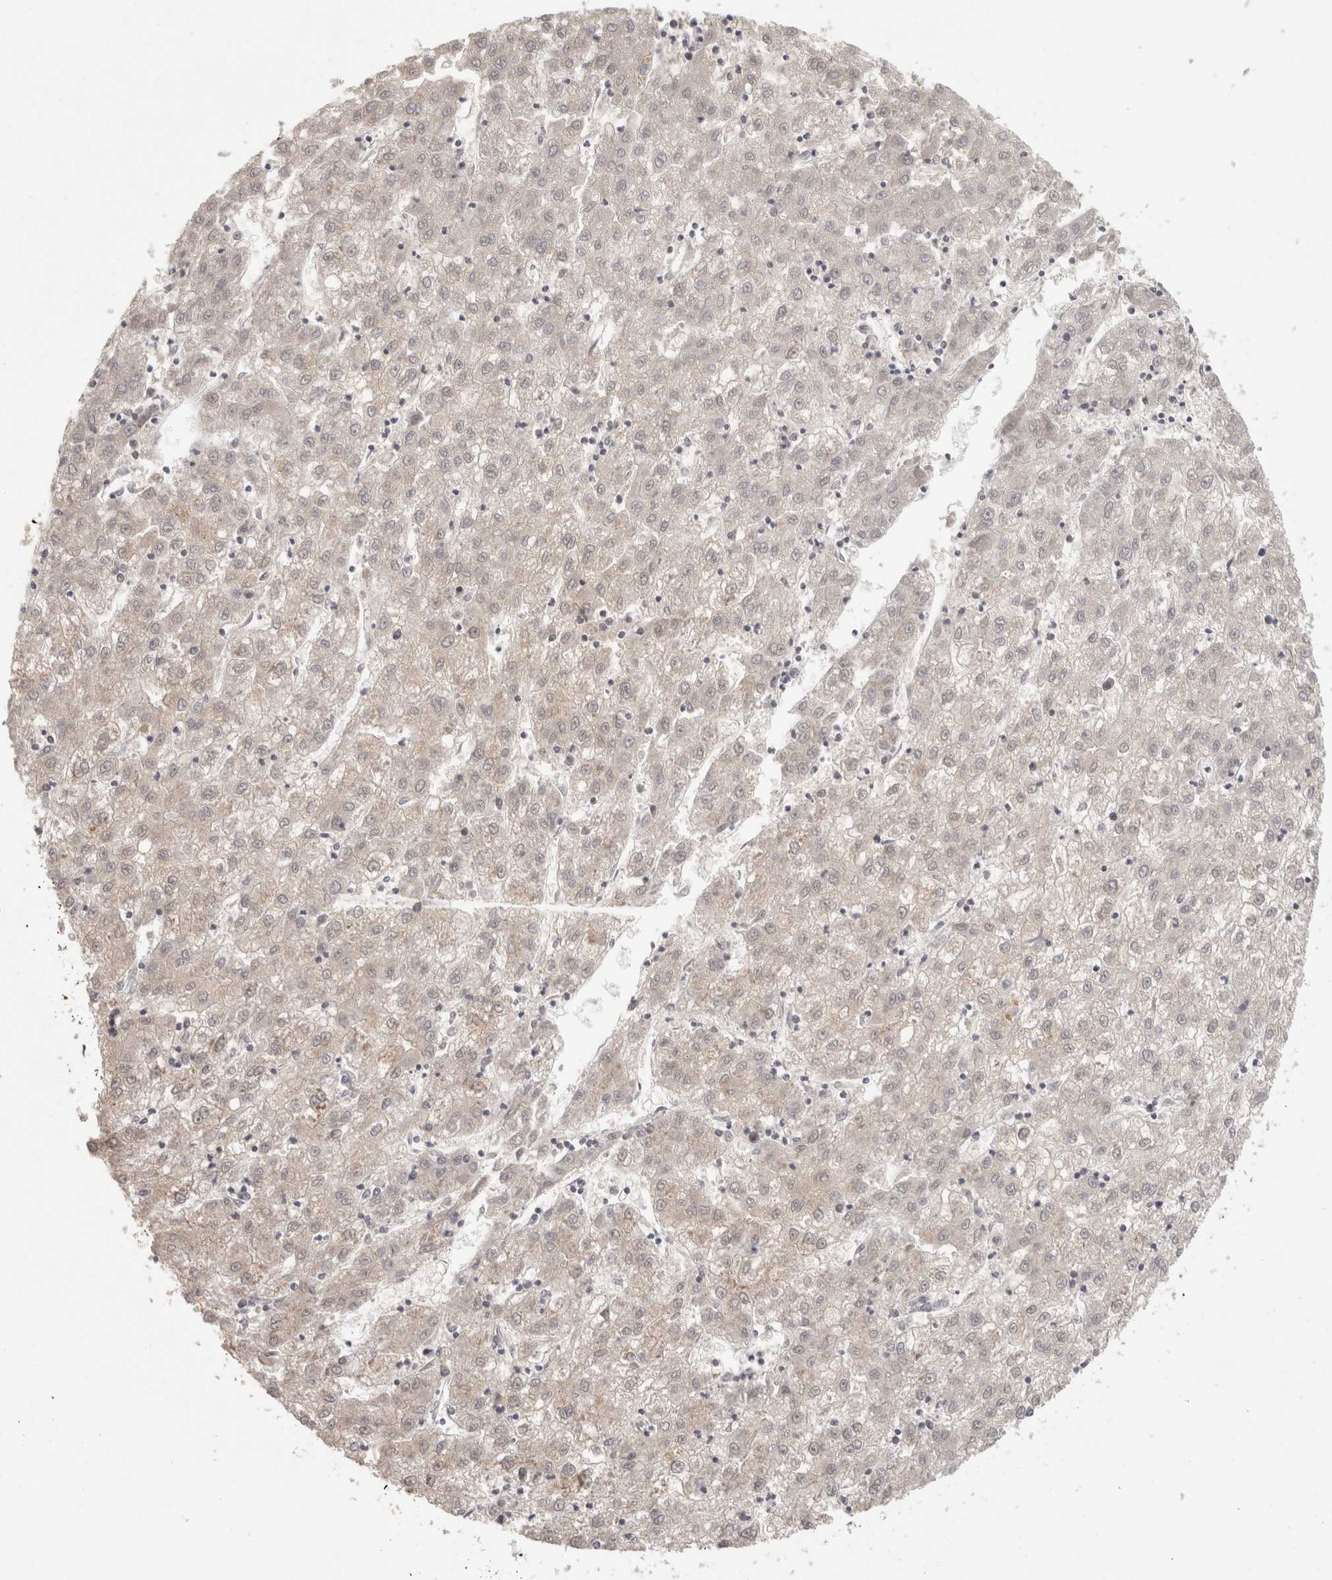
{"staining": {"intensity": "negative", "quantity": "none", "location": "none"}, "tissue": "liver cancer", "cell_type": "Tumor cells", "image_type": "cancer", "snomed": [{"axis": "morphology", "description": "Carcinoma, Hepatocellular, NOS"}, {"axis": "topography", "description": "Liver"}], "caption": "This is an immunohistochemistry (IHC) histopathology image of human liver cancer (hepatocellular carcinoma). There is no positivity in tumor cells.", "gene": "ZNF830", "patient": {"sex": "male", "age": 72}}